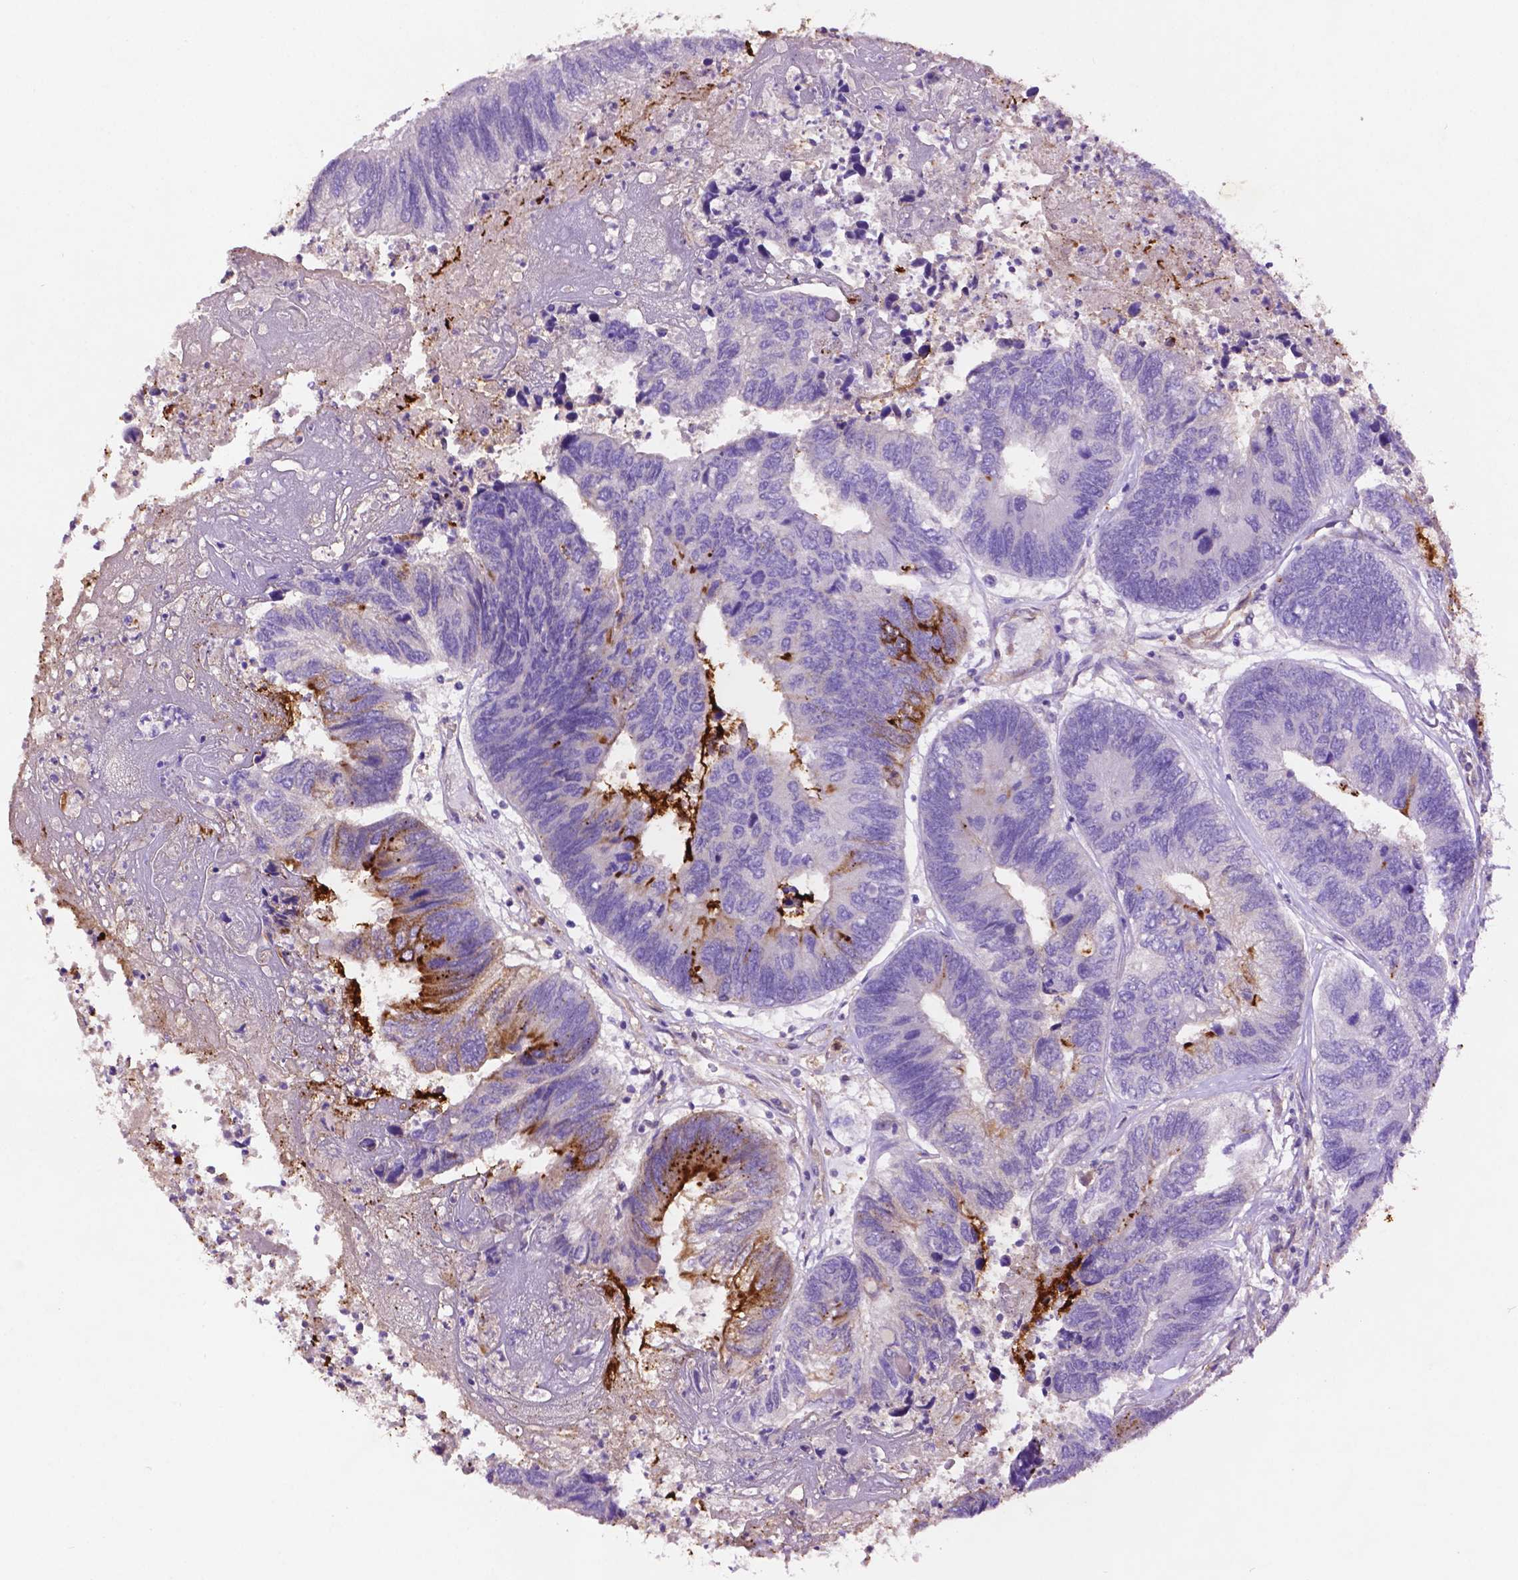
{"staining": {"intensity": "strong", "quantity": "<25%", "location": "cytoplasmic/membranous"}, "tissue": "colorectal cancer", "cell_type": "Tumor cells", "image_type": "cancer", "snomed": [{"axis": "morphology", "description": "Adenocarcinoma, NOS"}, {"axis": "topography", "description": "Colon"}], "caption": "Strong cytoplasmic/membranous positivity is identified in about <25% of tumor cells in colorectal cancer. (IHC, brightfield microscopy, high magnification).", "gene": "GDPD5", "patient": {"sex": "female", "age": 67}}